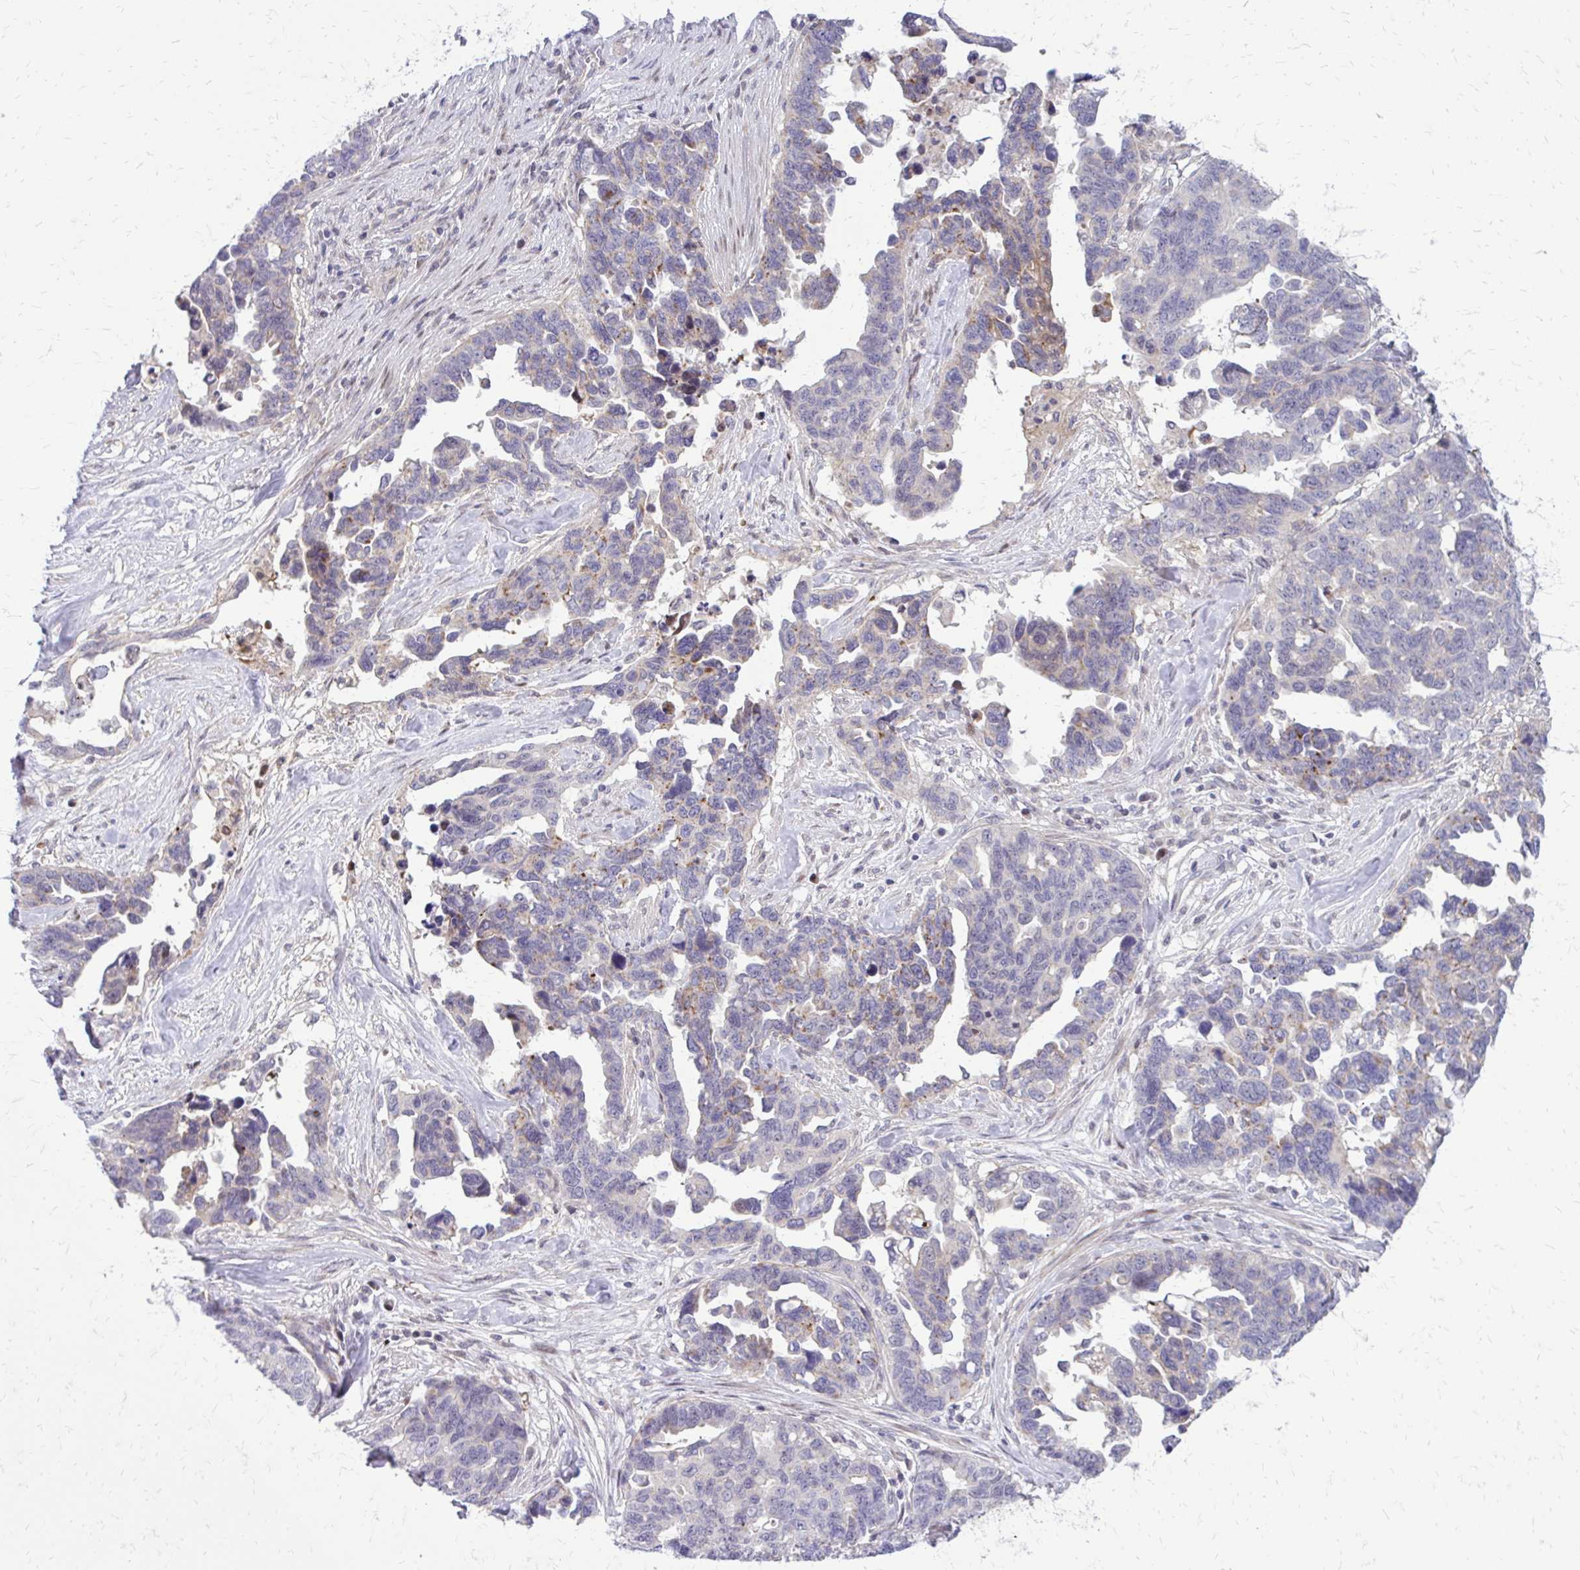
{"staining": {"intensity": "weak", "quantity": "<25%", "location": "cytoplasmic/membranous"}, "tissue": "ovarian cancer", "cell_type": "Tumor cells", "image_type": "cancer", "snomed": [{"axis": "morphology", "description": "Cystadenocarcinoma, serous, NOS"}, {"axis": "topography", "description": "Ovary"}], "caption": "This is an immunohistochemistry (IHC) photomicrograph of serous cystadenocarcinoma (ovarian). There is no positivity in tumor cells.", "gene": "PPDPFL", "patient": {"sex": "female", "age": 69}}